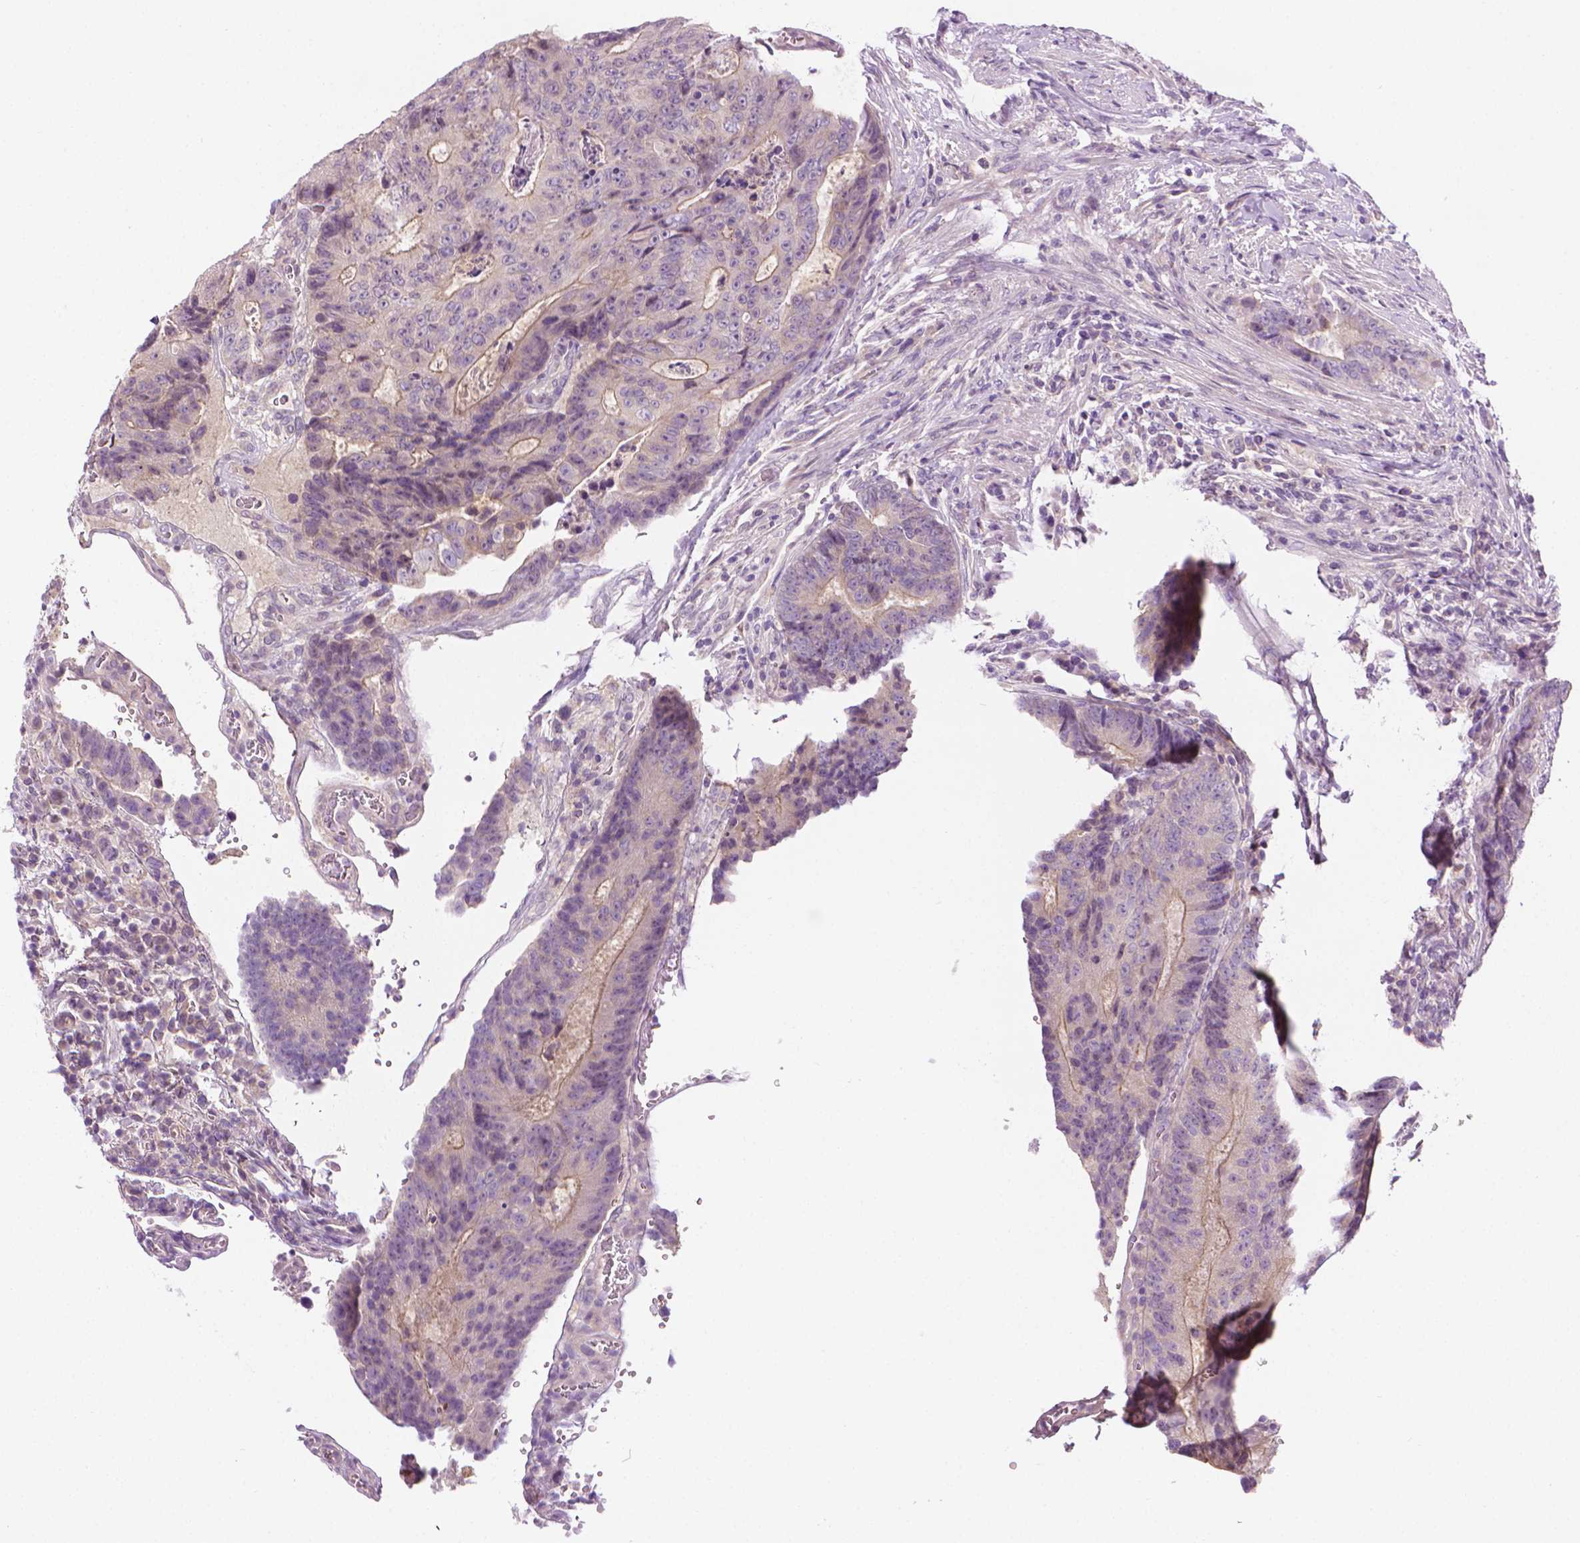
{"staining": {"intensity": "weak", "quantity": "<25%", "location": "cytoplasmic/membranous"}, "tissue": "colorectal cancer", "cell_type": "Tumor cells", "image_type": "cancer", "snomed": [{"axis": "morphology", "description": "Adenocarcinoma, NOS"}, {"axis": "topography", "description": "Colon"}], "caption": "Immunohistochemistry histopathology image of human colorectal cancer (adenocarcinoma) stained for a protein (brown), which reveals no expression in tumor cells. (Brightfield microscopy of DAB immunohistochemistry (IHC) at high magnification).", "gene": "MCOLN3", "patient": {"sex": "female", "age": 48}}